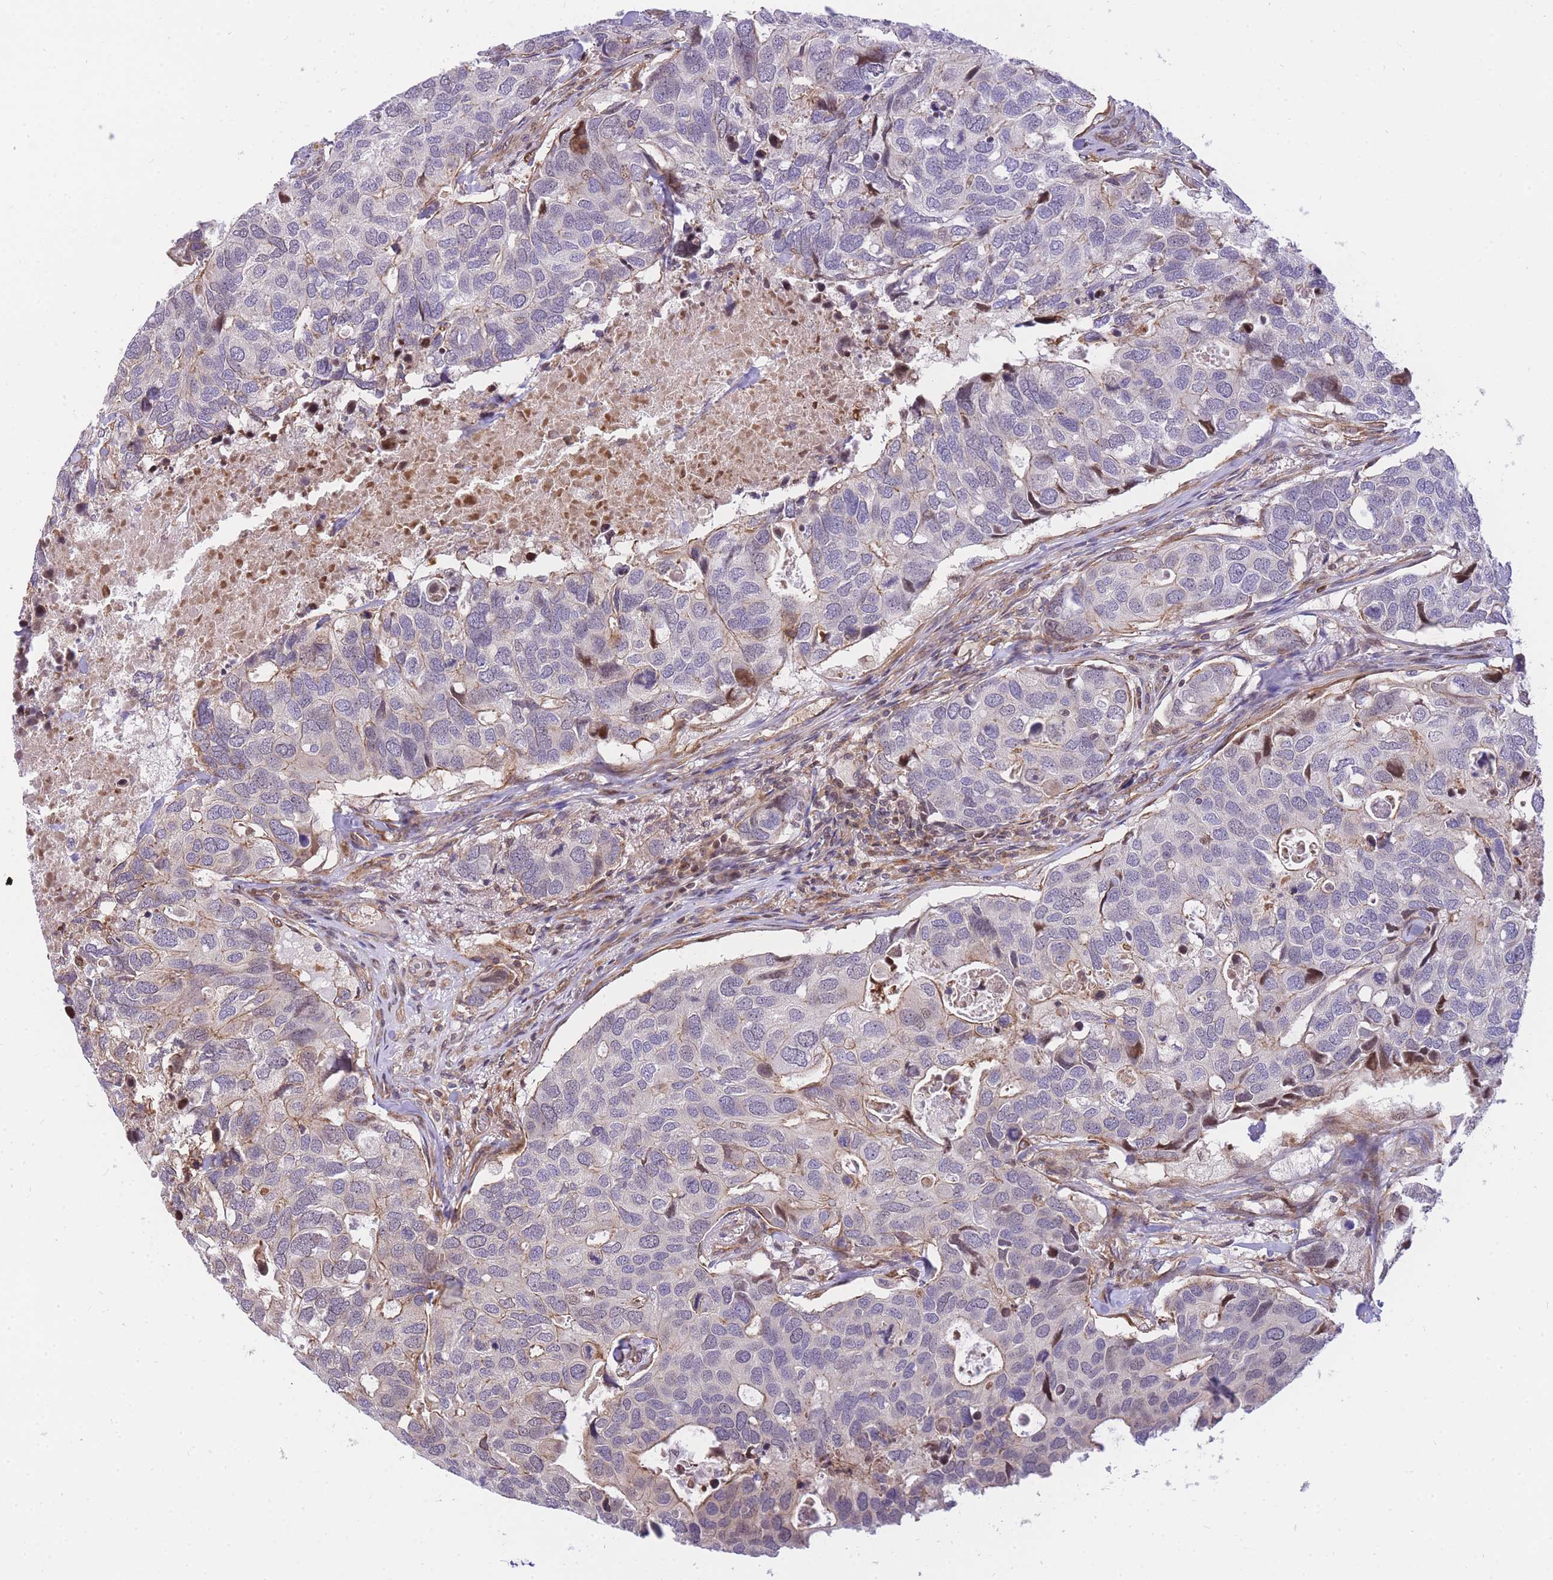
{"staining": {"intensity": "weak", "quantity": "<25%", "location": "nuclear"}, "tissue": "breast cancer", "cell_type": "Tumor cells", "image_type": "cancer", "snomed": [{"axis": "morphology", "description": "Duct carcinoma"}, {"axis": "topography", "description": "Breast"}], "caption": "Breast intraductal carcinoma was stained to show a protein in brown. There is no significant staining in tumor cells.", "gene": "S100PBP", "patient": {"sex": "female", "age": 83}}